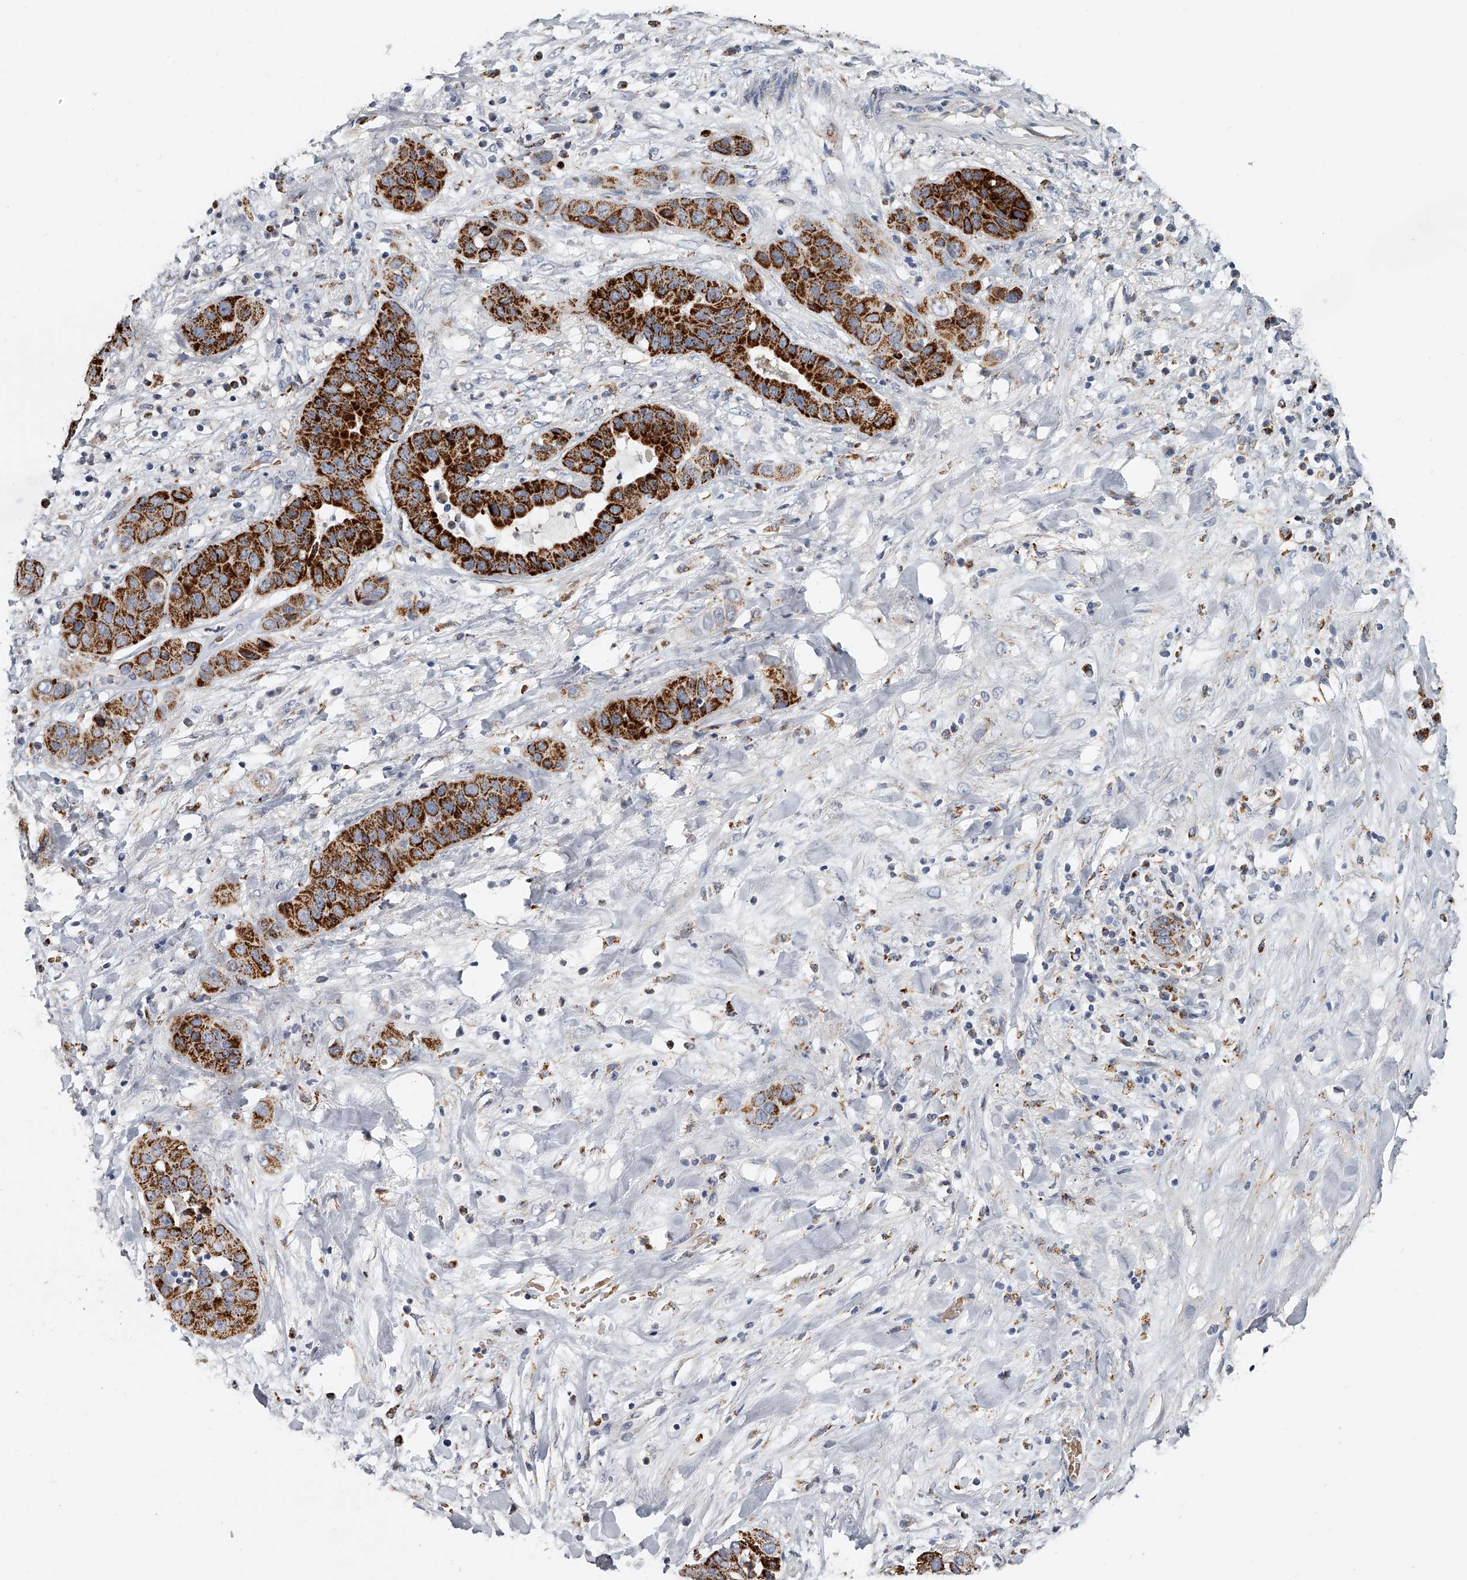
{"staining": {"intensity": "strong", "quantity": ">75%", "location": "cytoplasmic/membranous"}, "tissue": "liver cancer", "cell_type": "Tumor cells", "image_type": "cancer", "snomed": [{"axis": "morphology", "description": "Cholangiocarcinoma"}, {"axis": "topography", "description": "Liver"}], "caption": "Brown immunohistochemical staining in liver cholangiocarcinoma exhibits strong cytoplasmic/membranous expression in approximately >75% of tumor cells.", "gene": "KLHL7", "patient": {"sex": "female", "age": 52}}